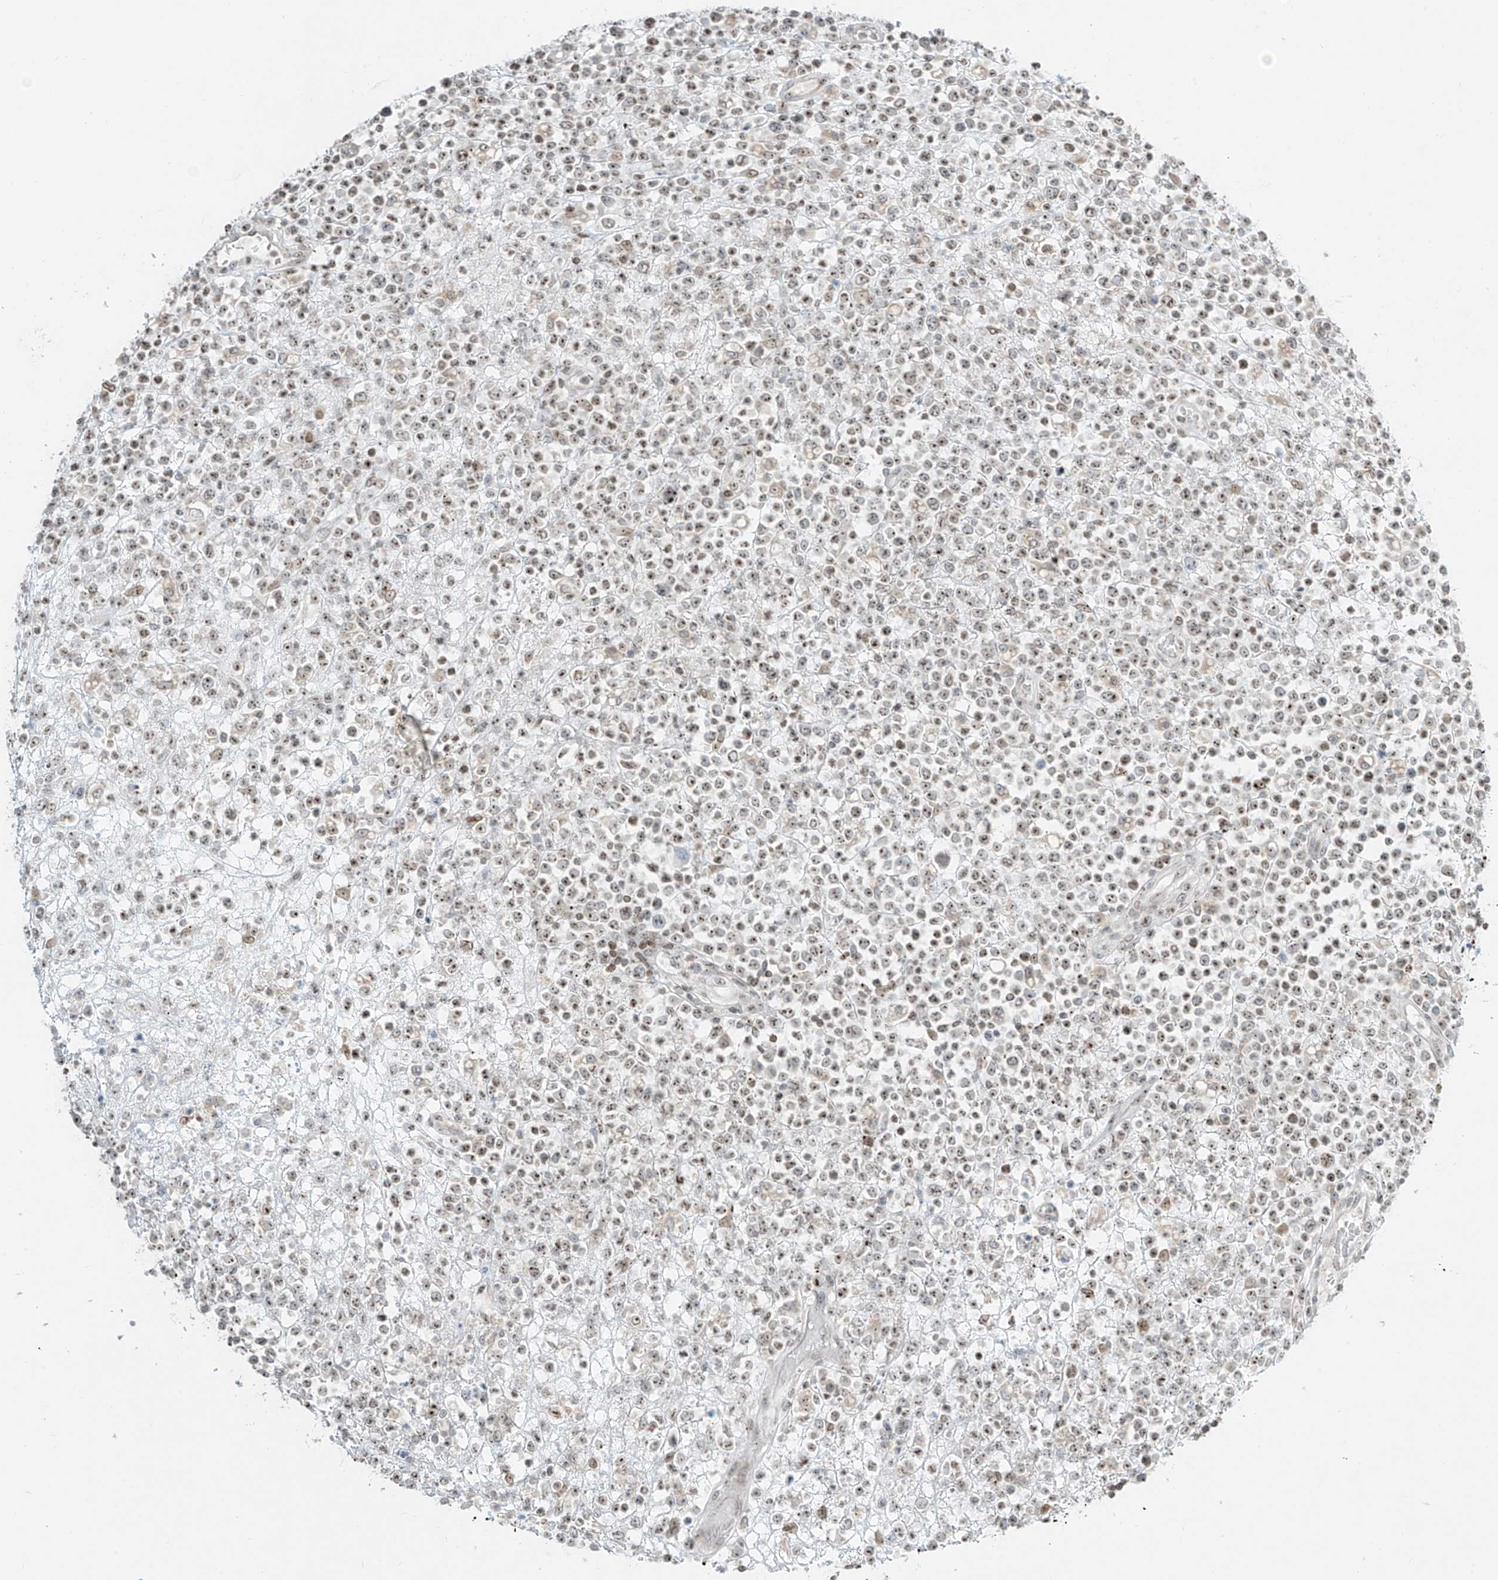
{"staining": {"intensity": "moderate", "quantity": "25%-75%", "location": "nuclear"}, "tissue": "lymphoma", "cell_type": "Tumor cells", "image_type": "cancer", "snomed": [{"axis": "morphology", "description": "Malignant lymphoma, non-Hodgkin's type, High grade"}, {"axis": "topography", "description": "Colon"}], "caption": "DAB immunohistochemical staining of human malignant lymphoma, non-Hodgkin's type (high-grade) reveals moderate nuclear protein expression in about 25%-75% of tumor cells. The protein is stained brown, and the nuclei are stained in blue (DAB IHC with brightfield microscopy, high magnification).", "gene": "SAMD15", "patient": {"sex": "female", "age": 53}}